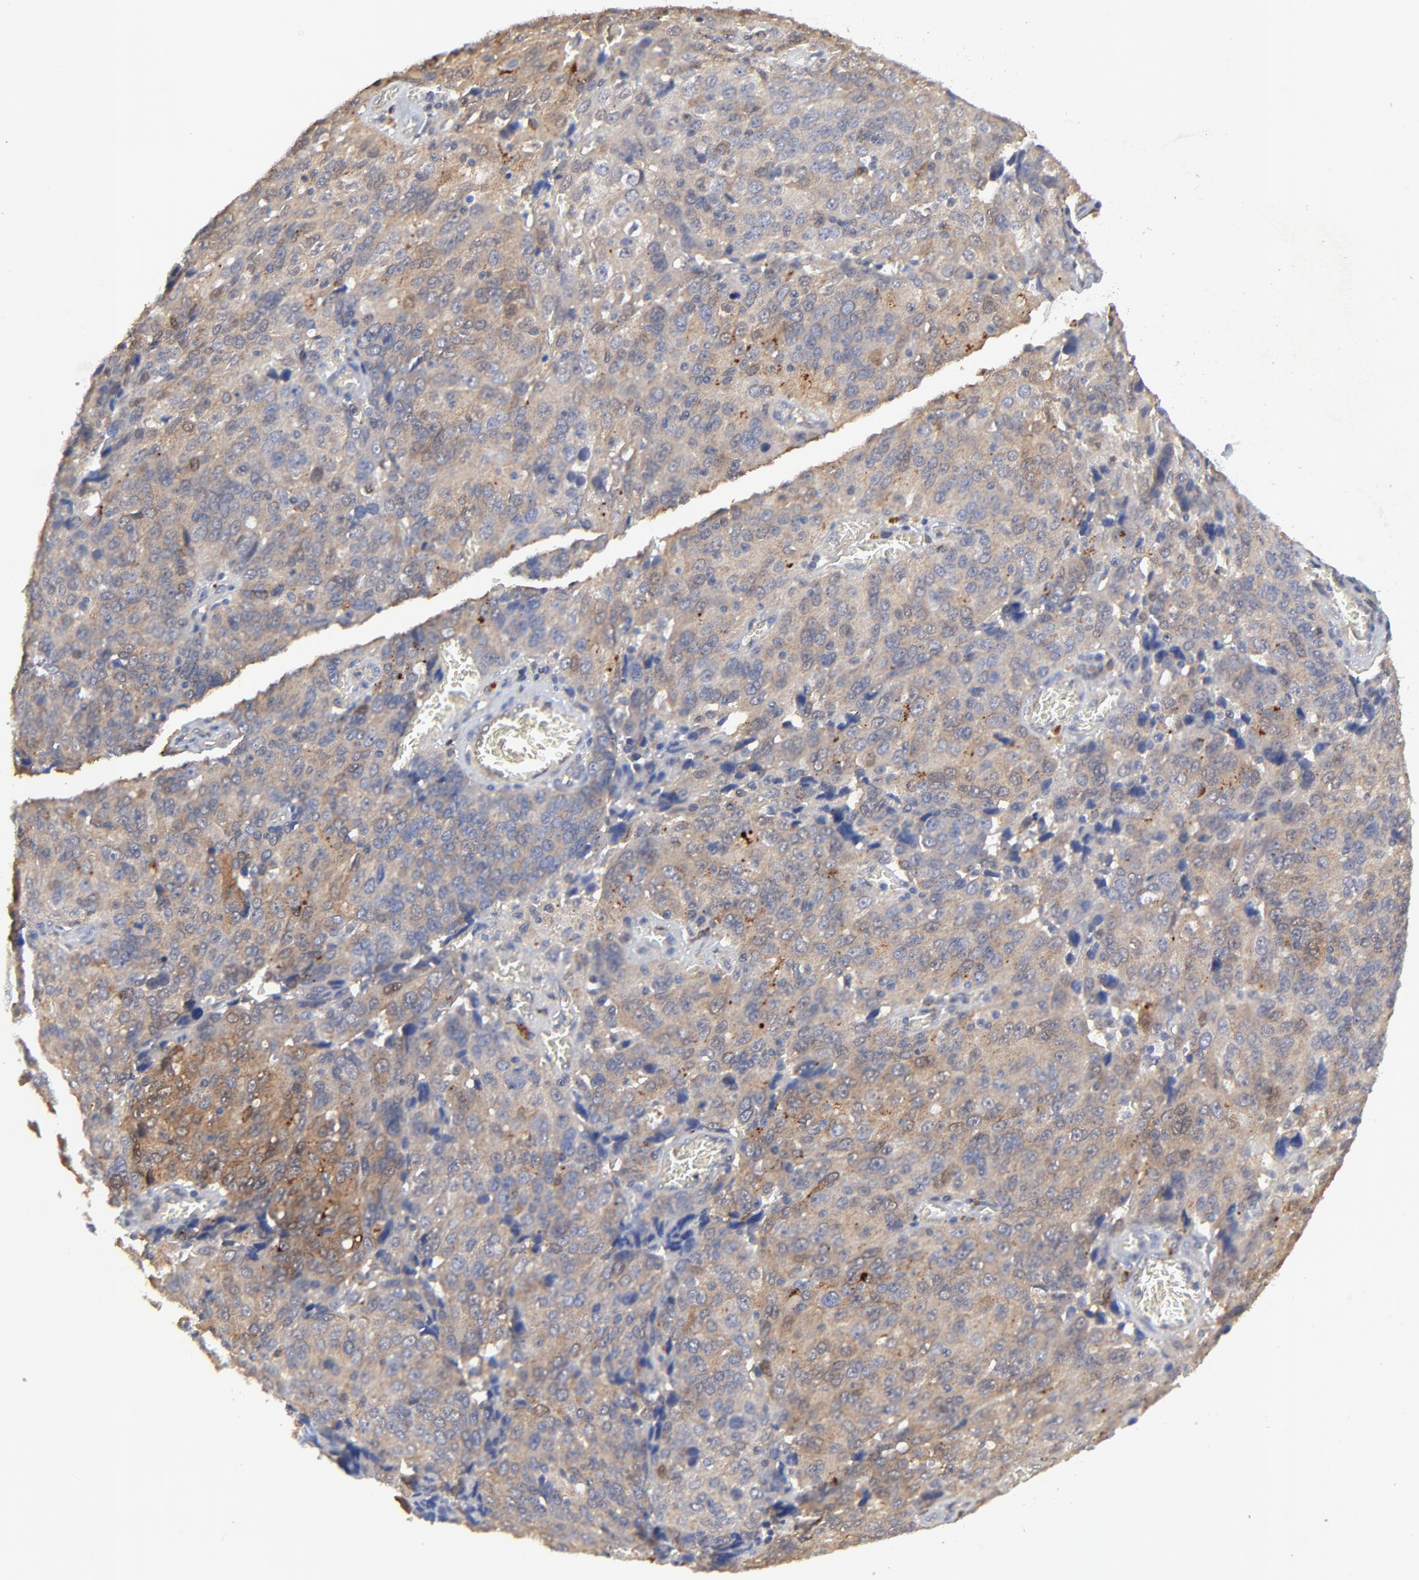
{"staining": {"intensity": "weak", "quantity": ">75%", "location": "cytoplasmic/membranous"}, "tissue": "ovarian cancer", "cell_type": "Tumor cells", "image_type": "cancer", "snomed": [{"axis": "morphology", "description": "Carcinoma, endometroid"}, {"axis": "topography", "description": "Ovary"}], "caption": "Brown immunohistochemical staining in human ovarian endometroid carcinoma exhibits weak cytoplasmic/membranous positivity in about >75% of tumor cells.", "gene": "LGALS3", "patient": {"sex": "female", "age": 75}}